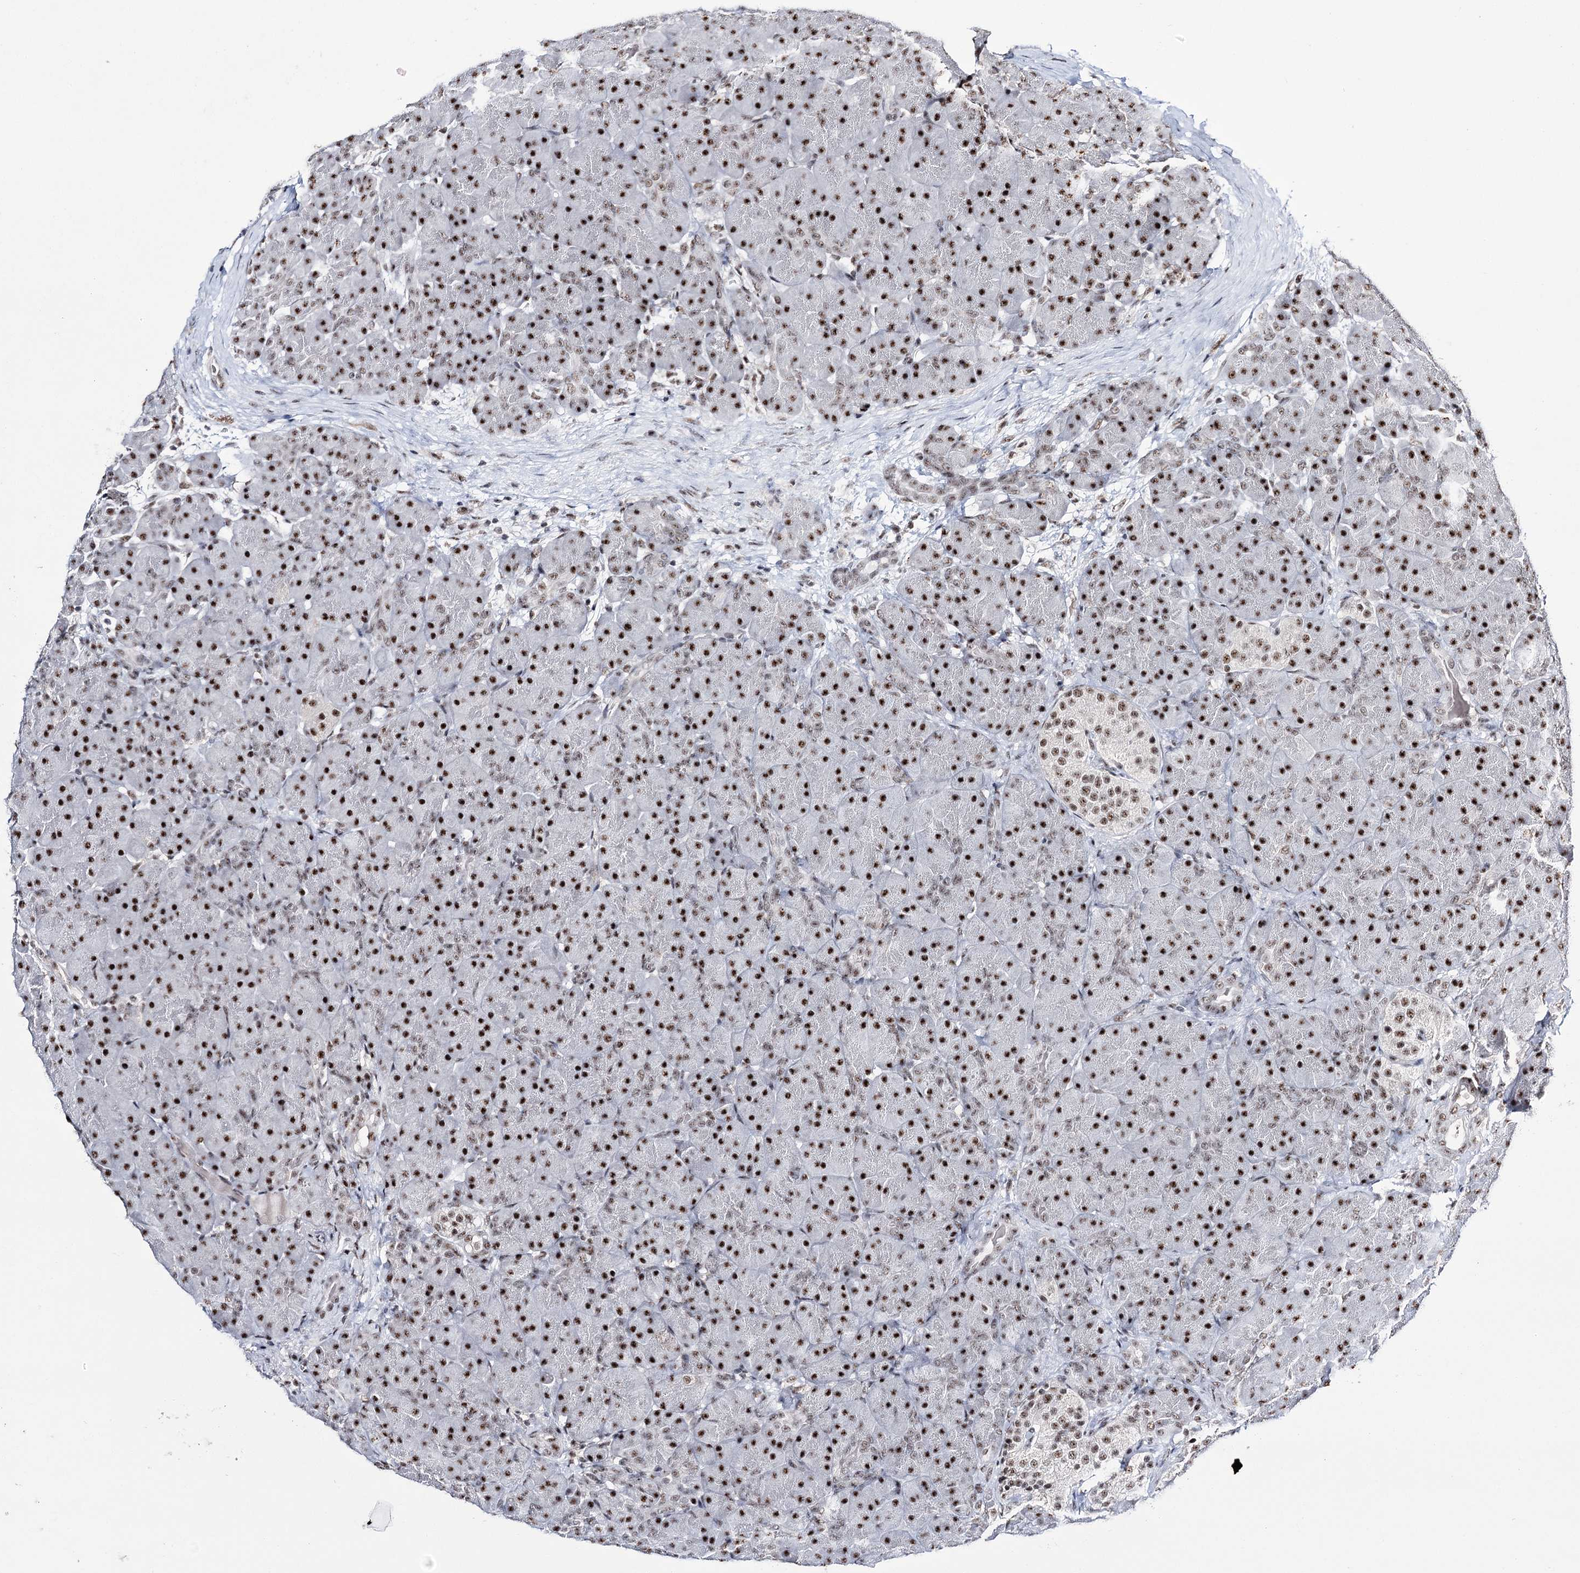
{"staining": {"intensity": "strong", "quantity": ">75%", "location": "nuclear"}, "tissue": "pancreas", "cell_type": "Exocrine glandular cells", "image_type": "normal", "snomed": [{"axis": "morphology", "description": "Normal tissue, NOS"}, {"axis": "topography", "description": "Pancreas"}], "caption": "Exocrine glandular cells exhibit strong nuclear positivity in approximately >75% of cells in benign pancreas. The staining was performed using DAB (3,3'-diaminobenzidine), with brown indicating positive protein expression. Nuclei are stained blue with hematoxylin.", "gene": "PRPF40A", "patient": {"sex": "male", "age": 66}}